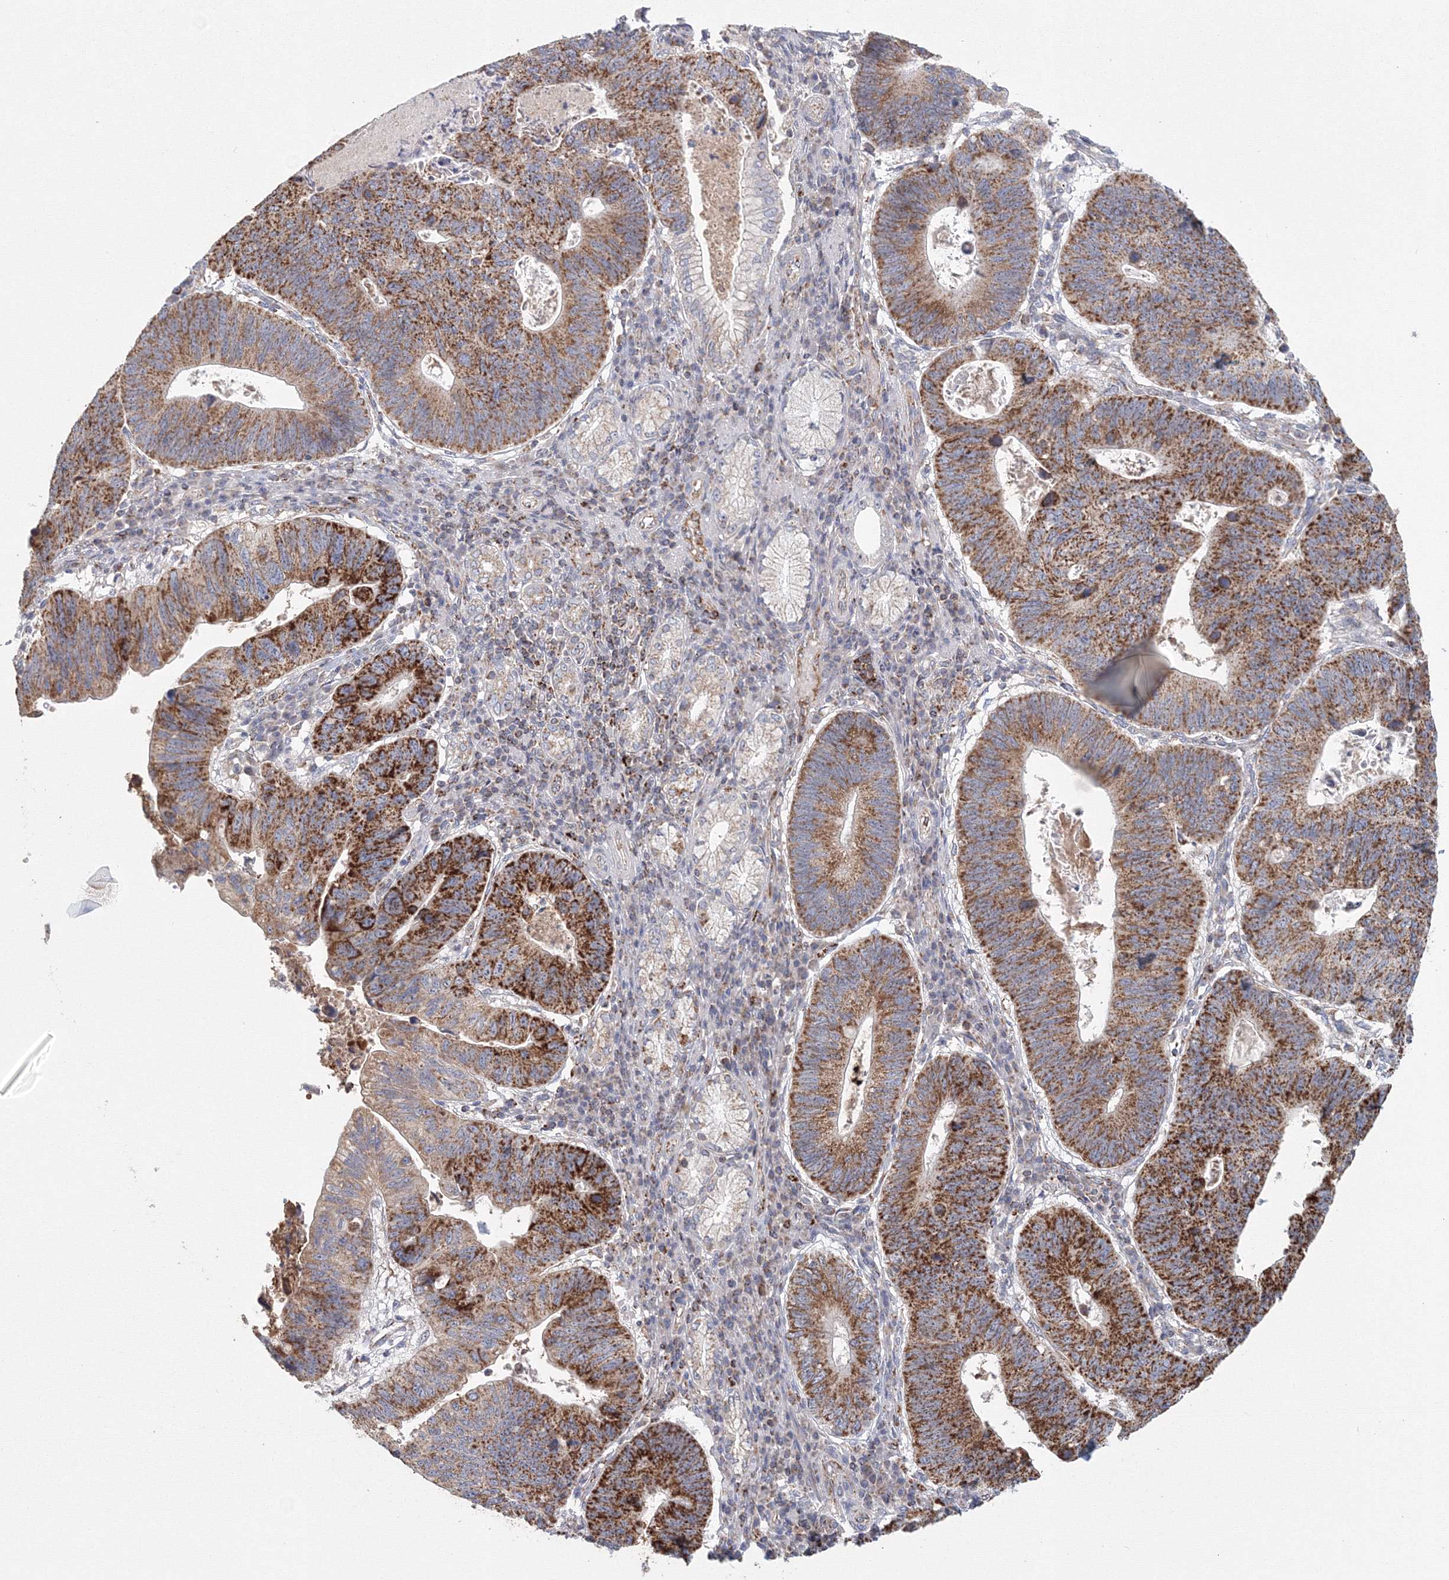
{"staining": {"intensity": "strong", "quantity": ">75%", "location": "cytoplasmic/membranous"}, "tissue": "stomach cancer", "cell_type": "Tumor cells", "image_type": "cancer", "snomed": [{"axis": "morphology", "description": "Adenocarcinoma, NOS"}, {"axis": "topography", "description": "Stomach"}], "caption": "This micrograph displays stomach adenocarcinoma stained with immunohistochemistry (IHC) to label a protein in brown. The cytoplasmic/membranous of tumor cells show strong positivity for the protein. Nuclei are counter-stained blue.", "gene": "GRPEL1", "patient": {"sex": "male", "age": 59}}